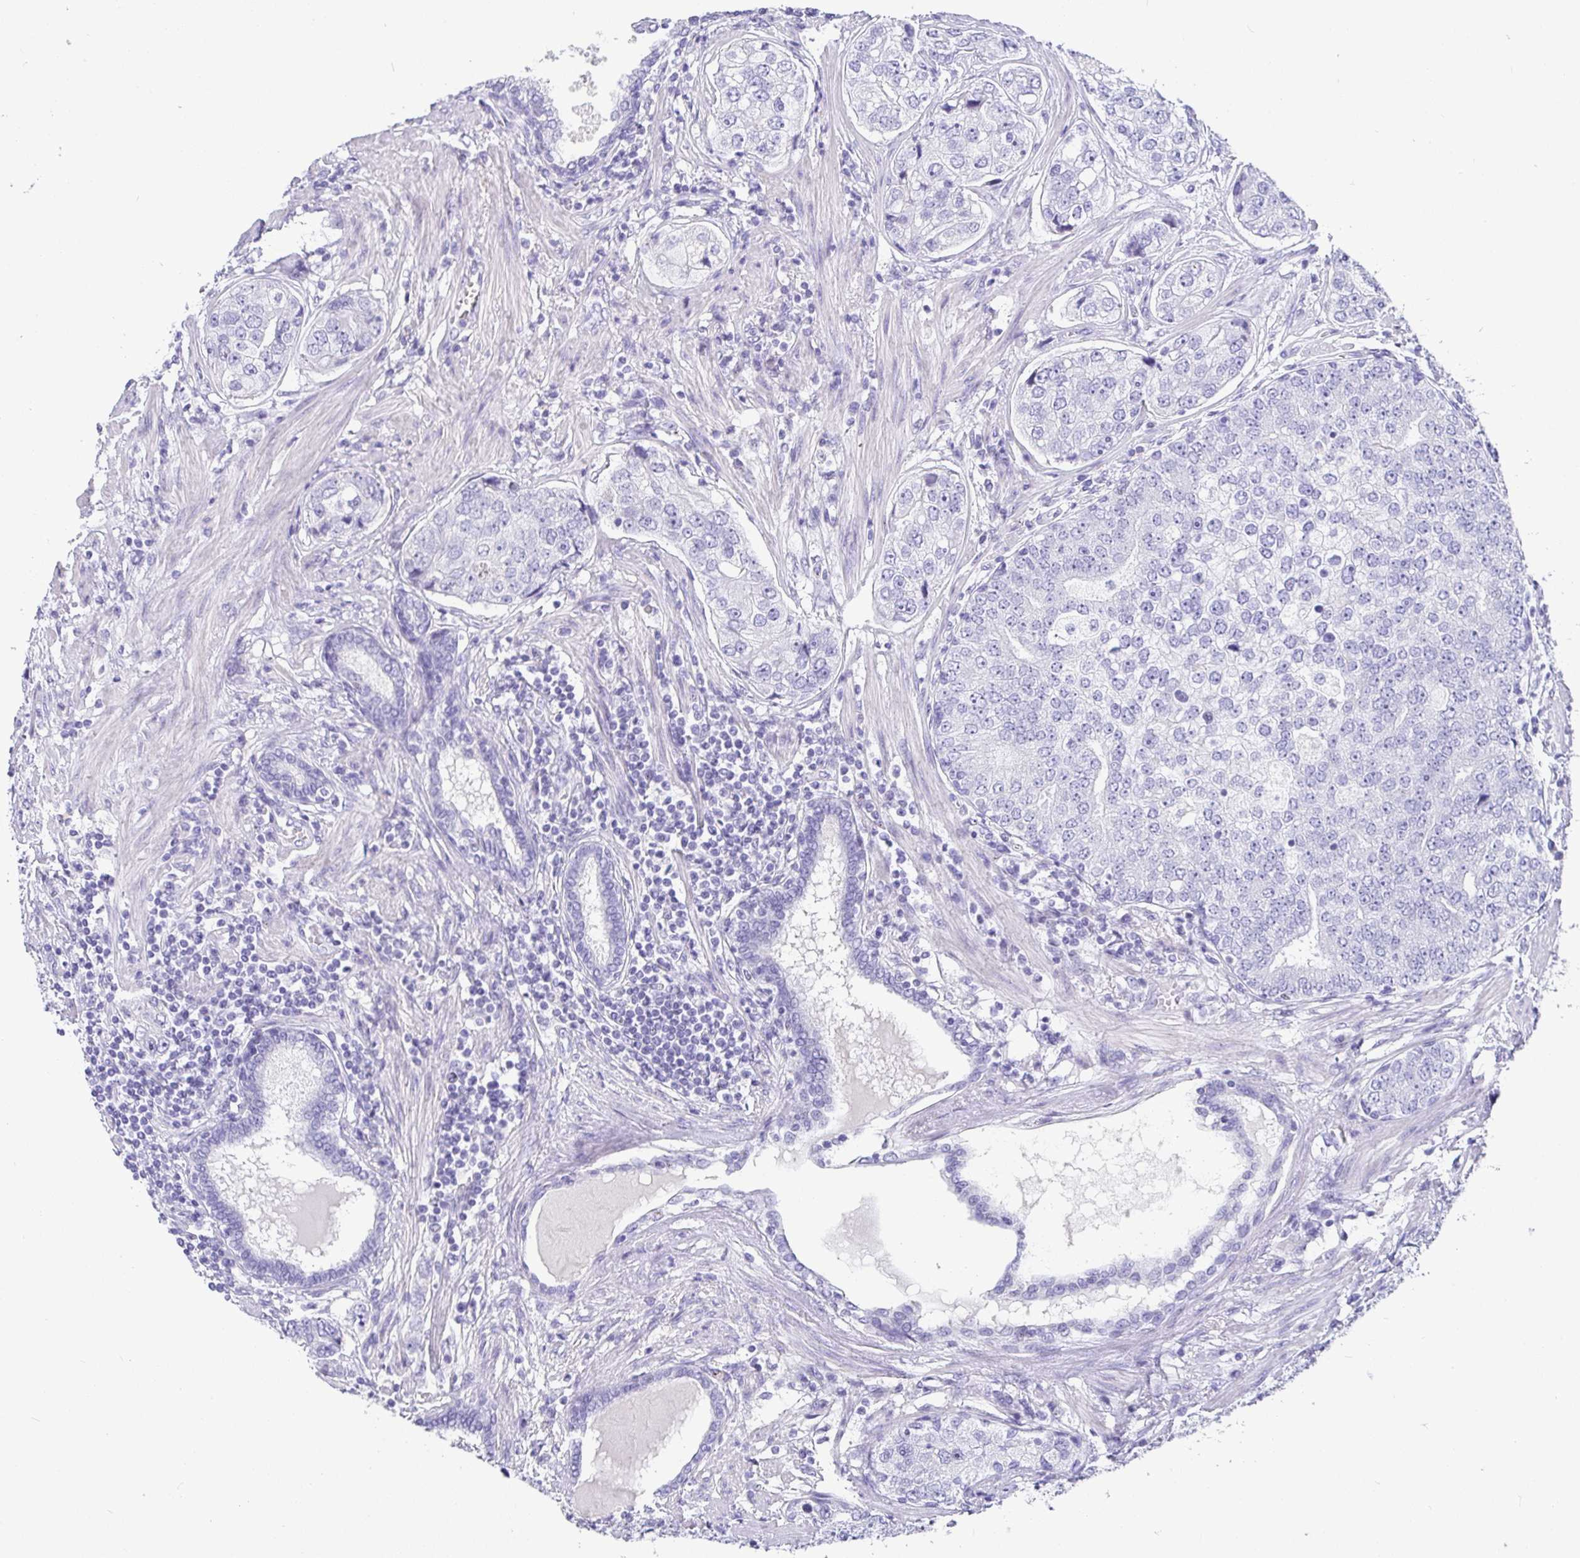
{"staining": {"intensity": "negative", "quantity": "none", "location": "none"}, "tissue": "prostate cancer", "cell_type": "Tumor cells", "image_type": "cancer", "snomed": [{"axis": "morphology", "description": "Adenocarcinoma, High grade"}, {"axis": "topography", "description": "Prostate"}], "caption": "The image demonstrates no significant expression in tumor cells of high-grade adenocarcinoma (prostate).", "gene": "TMEM241", "patient": {"sex": "male", "age": 60}}